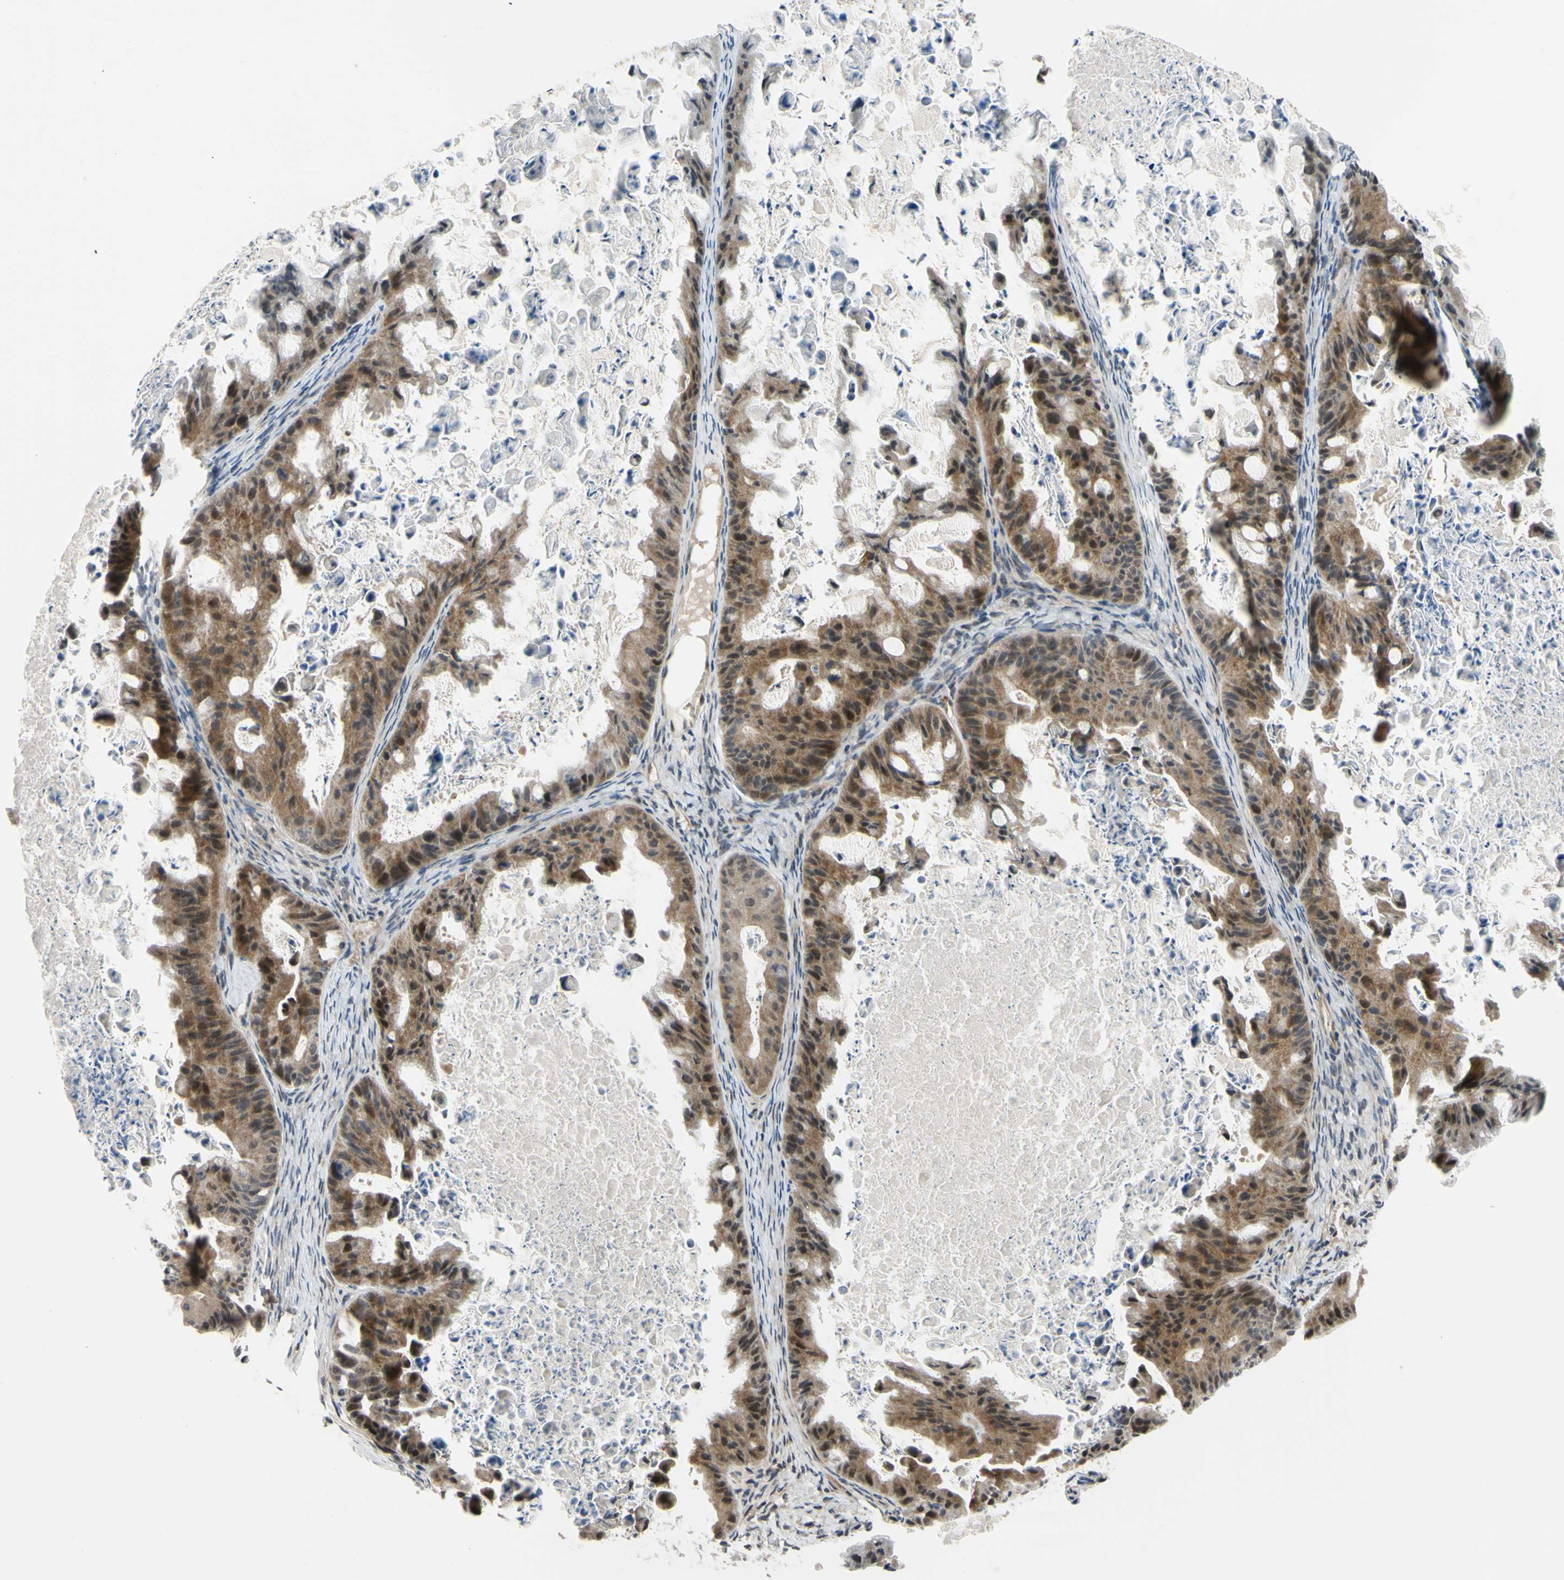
{"staining": {"intensity": "moderate", "quantity": ">75%", "location": "cytoplasmic/membranous,nuclear"}, "tissue": "ovarian cancer", "cell_type": "Tumor cells", "image_type": "cancer", "snomed": [{"axis": "morphology", "description": "Cystadenocarcinoma, mucinous, NOS"}, {"axis": "topography", "description": "Ovary"}], "caption": "Tumor cells display medium levels of moderate cytoplasmic/membranous and nuclear positivity in approximately >75% of cells in mucinous cystadenocarcinoma (ovarian).", "gene": "COMMD9", "patient": {"sex": "female", "age": 37}}